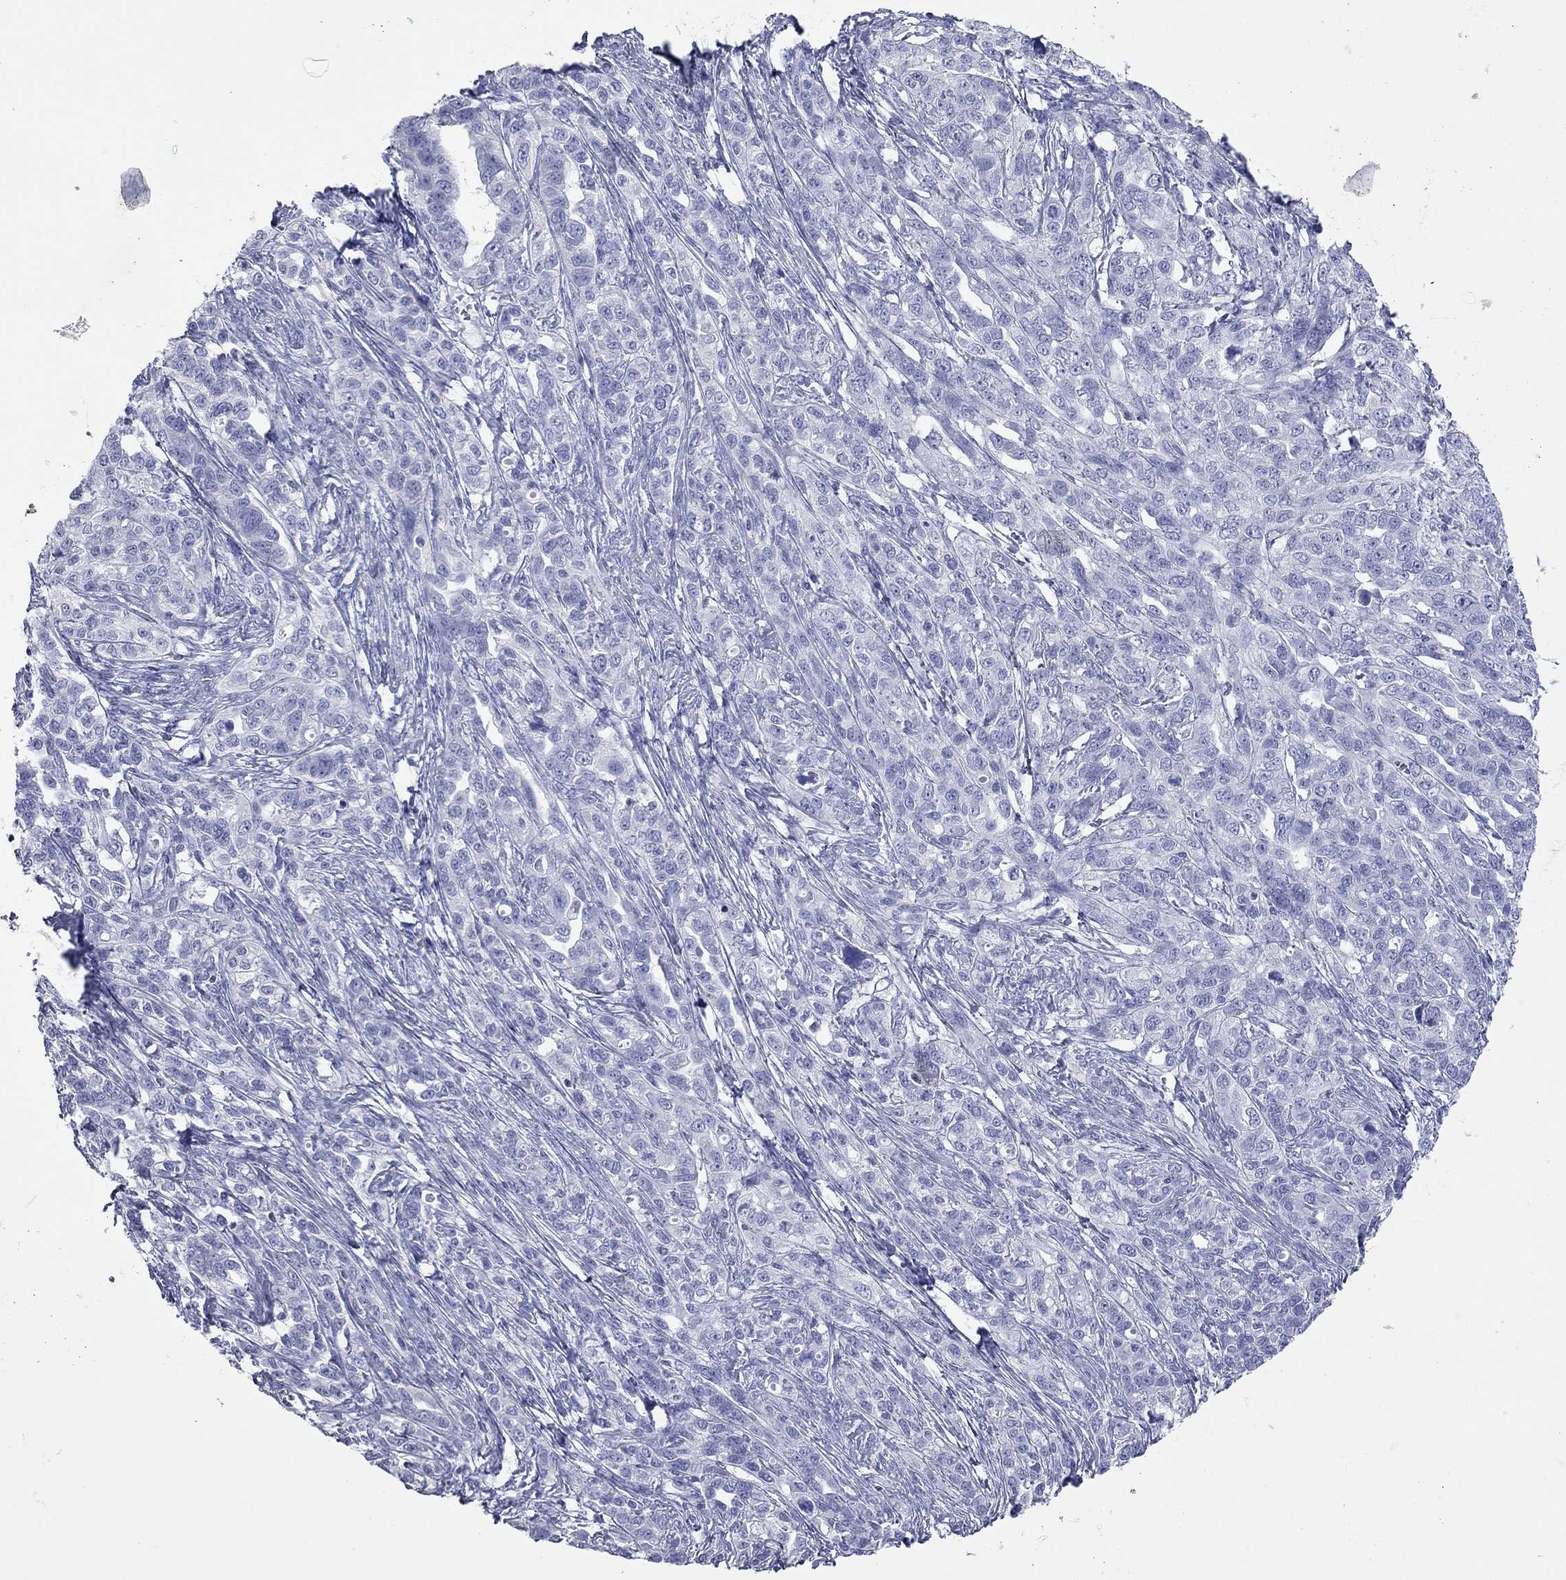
{"staining": {"intensity": "negative", "quantity": "none", "location": "none"}, "tissue": "ovarian cancer", "cell_type": "Tumor cells", "image_type": "cancer", "snomed": [{"axis": "morphology", "description": "Cystadenocarcinoma, serous, NOS"}, {"axis": "topography", "description": "Ovary"}], "caption": "Immunohistochemistry histopathology image of ovarian serous cystadenocarcinoma stained for a protein (brown), which exhibits no positivity in tumor cells.", "gene": "VSIG10", "patient": {"sex": "female", "age": 71}}